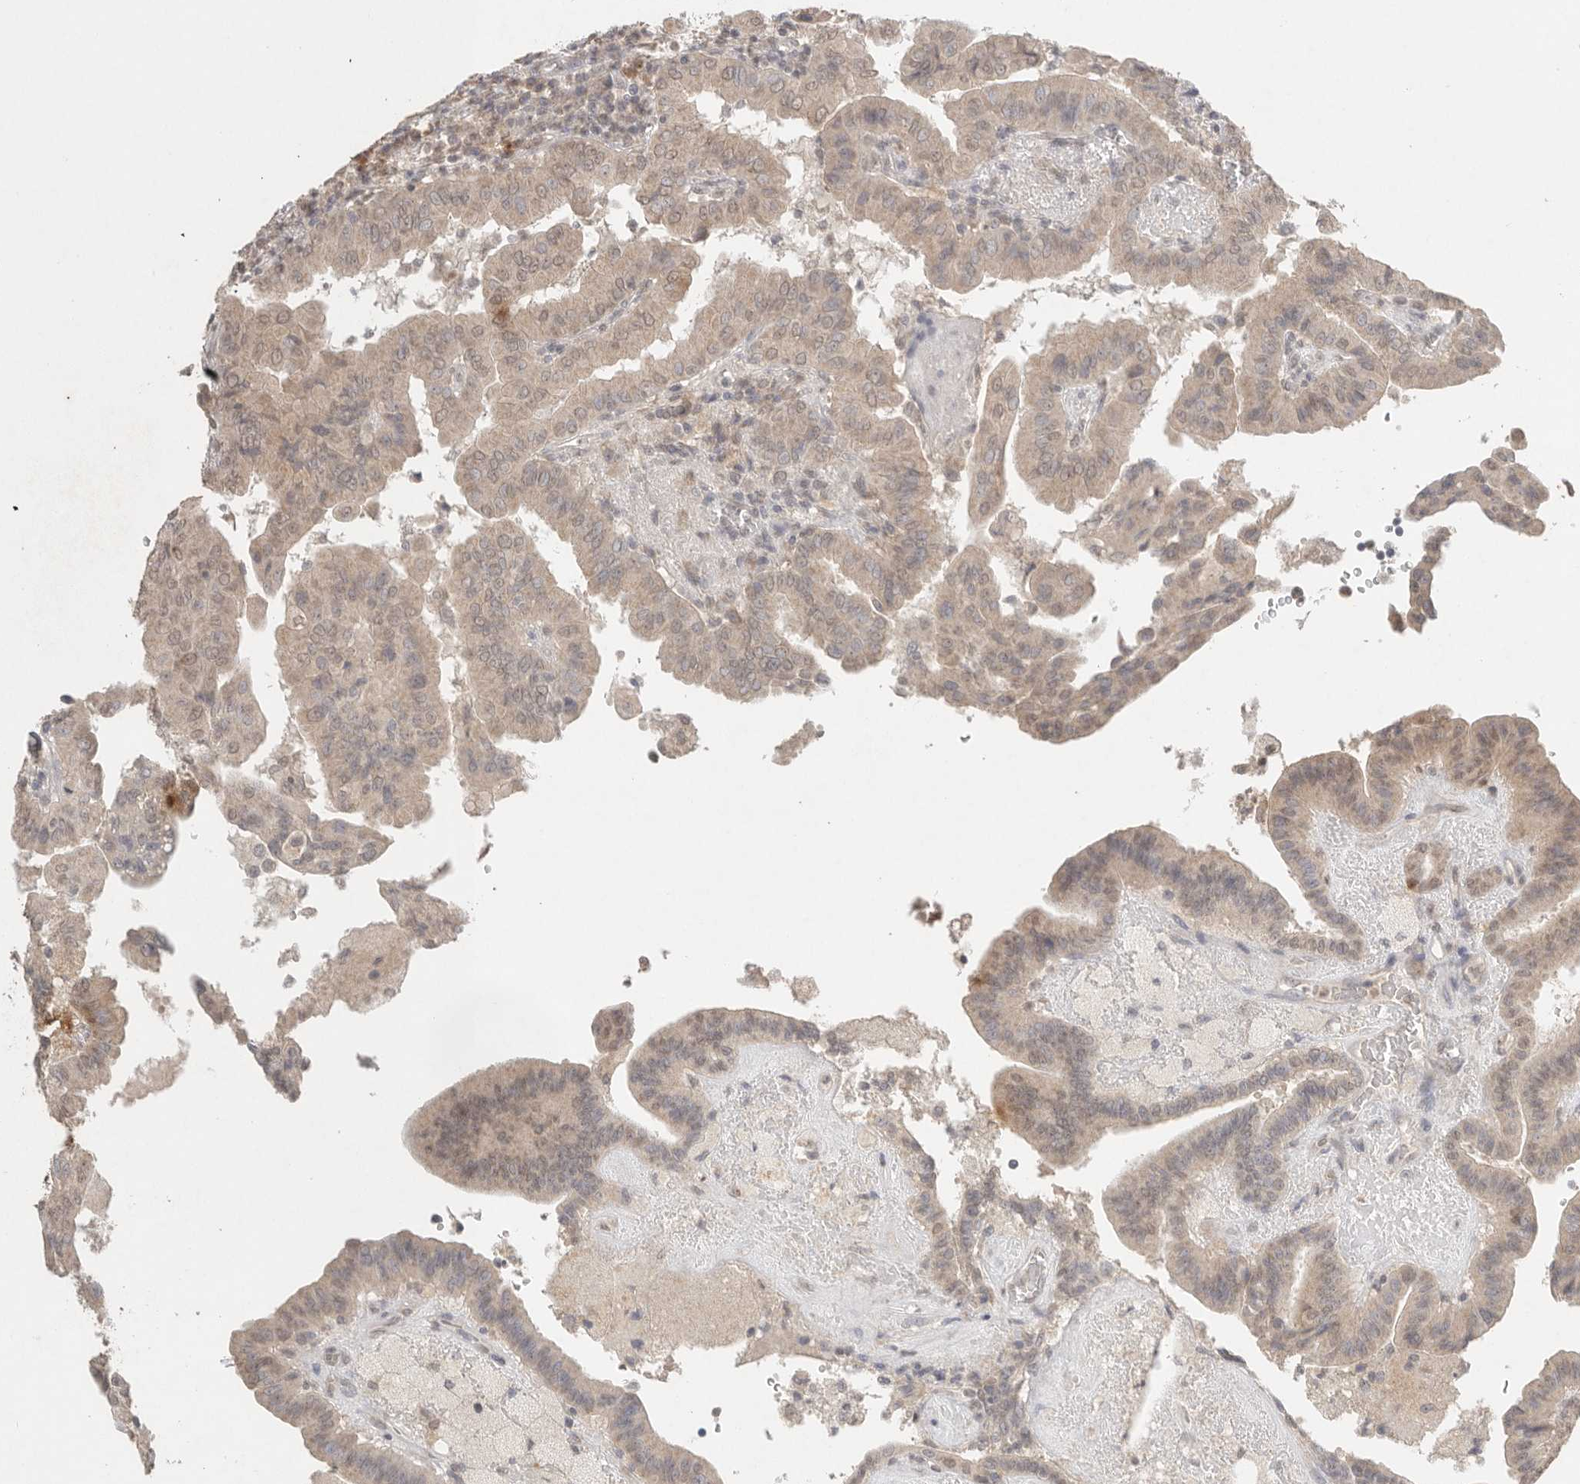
{"staining": {"intensity": "weak", "quantity": ">75%", "location": "cytoplasmic/membranous"}, "tissue": "thyroid cancer", "cell_type": "Tumor cells", "image_type": "cancer", "snomed": [{"axis": "morphology", "description": "Papillary adenocarcinoma, NOS"}, {"axis": "topography", "description": "Thyroid gland"}], "caption": "The histopathology image displays a brown stain indicating the presence of a protein in the cytoplasmic/membranous of tumor cells in papillary adenocarcinoma (thyroid). (IHC, brightfield microscopy, high magnification).", "gene": "KLK5", "patient": {"sex": "male", "age": 33}}